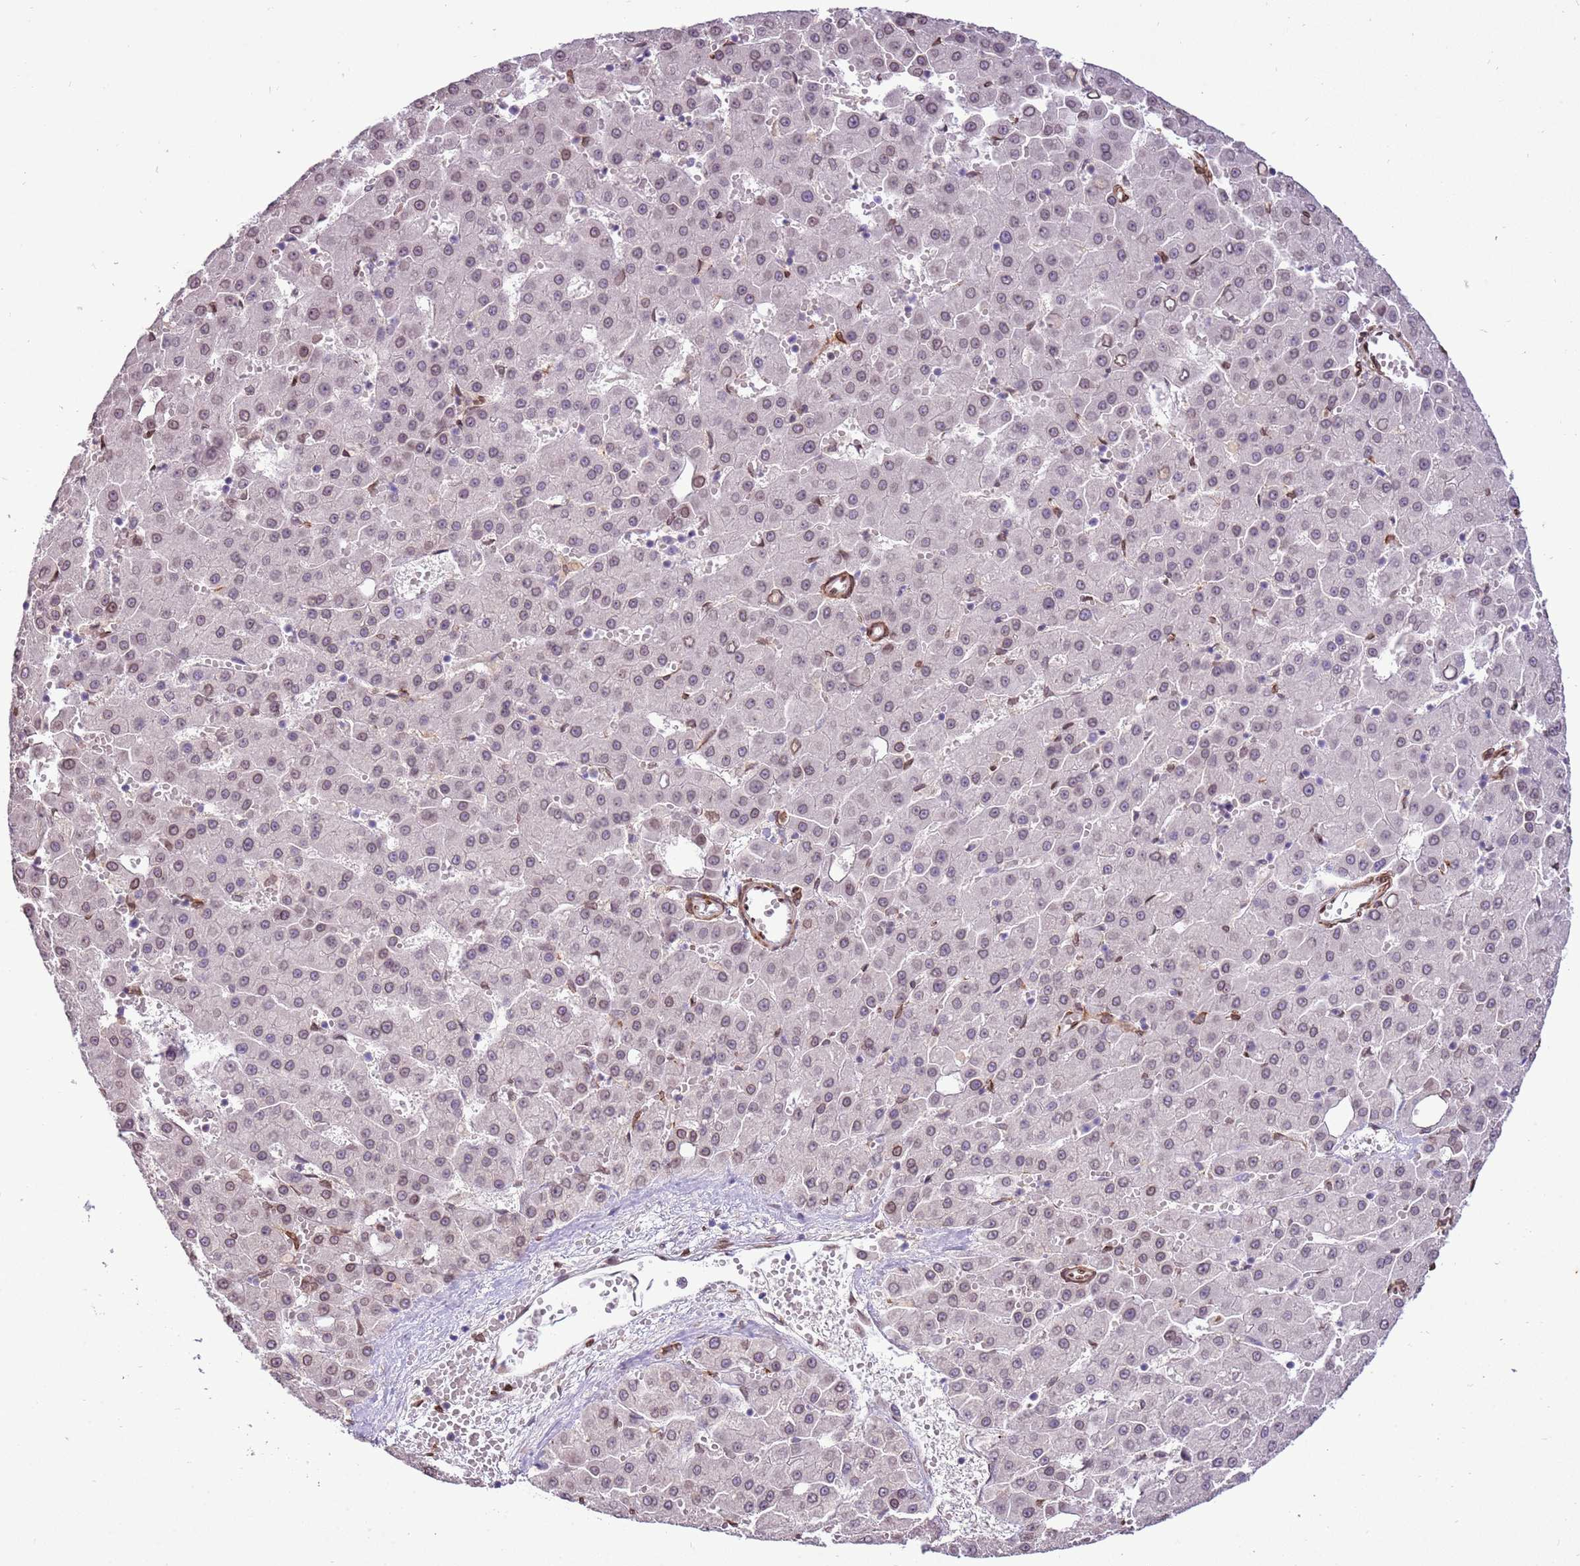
{"staining": {"intensity": "moderate", "quantity": "<25%", "location": "cytoplasmic/membranous,nuclear"}, "tissue": "liver cancer", "cell_type": "Tumor cells", "image_type": "cancer", "snomed": [{"axis": "morphology", "description": "Carcinoma, Hepatocellular, NOS"}, {"axis": "topography", "description": "Liver"}], "caption": "This histopathology image exhibits IHC staining of human liver cancer (hepatocellular carcinoma), with low moderate cytoplasmic/membranous and nuclear staining in approximately <25% of tumor cells.", "gene": "TMEM47", "patient": {"sex": "male", "age": 47}}